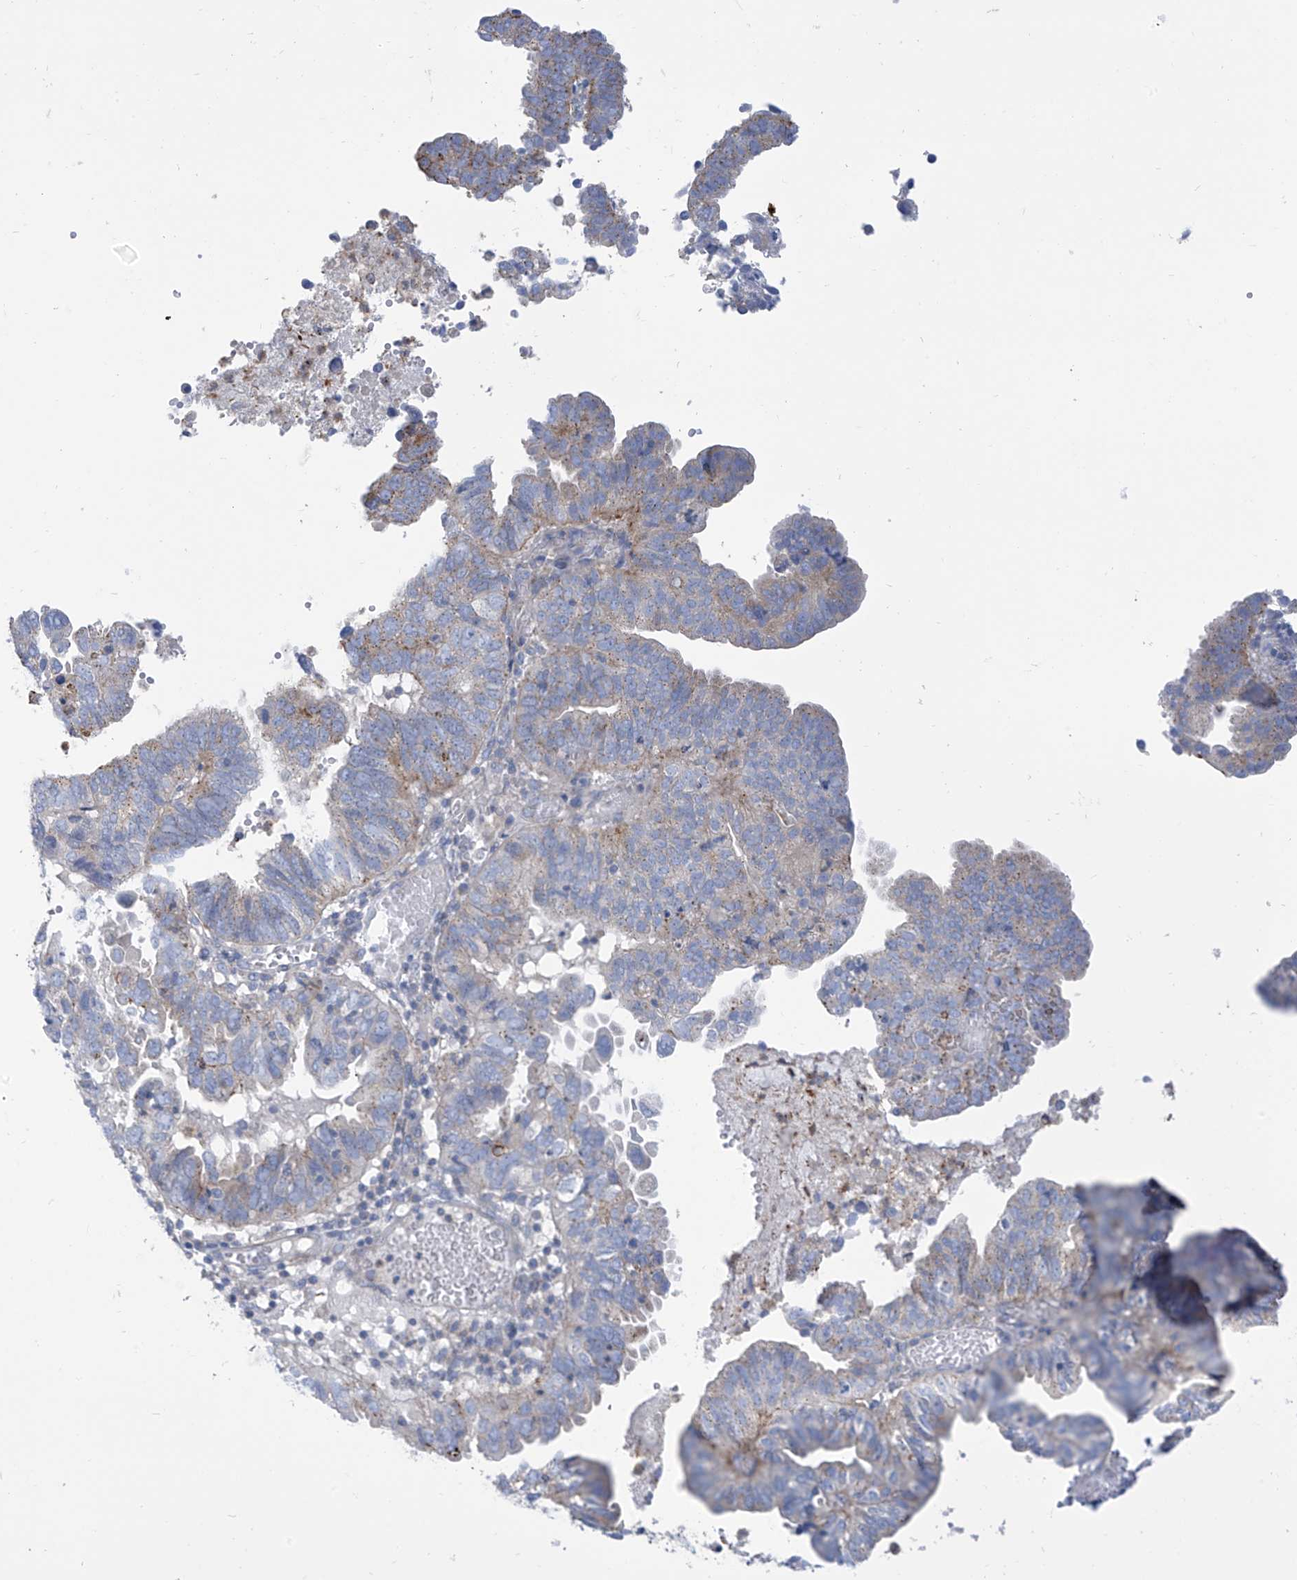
{"staining": {"intensity": "weak", "quantity": "<25%", "location": "cytoplasmic/membranous"}, "tissue": "endometrial cancer", "cell_type": "Tumor cells", "image_type": "cancer", "snomed": [{"axis": "morphology", "description": "Adenocarcinoma, NOS"}, {"axis": "topography", "description": "Uterus"}], "caption": "IHC photomicrograph of neoplastic tissue: human endometrial cancer stained with DAB (3,3'-diaminobenzidine) demonstrates no significant protein positivity in tumor cells.", "gene": "FABP2", "patient": {"sex": "female", "age": 77}}